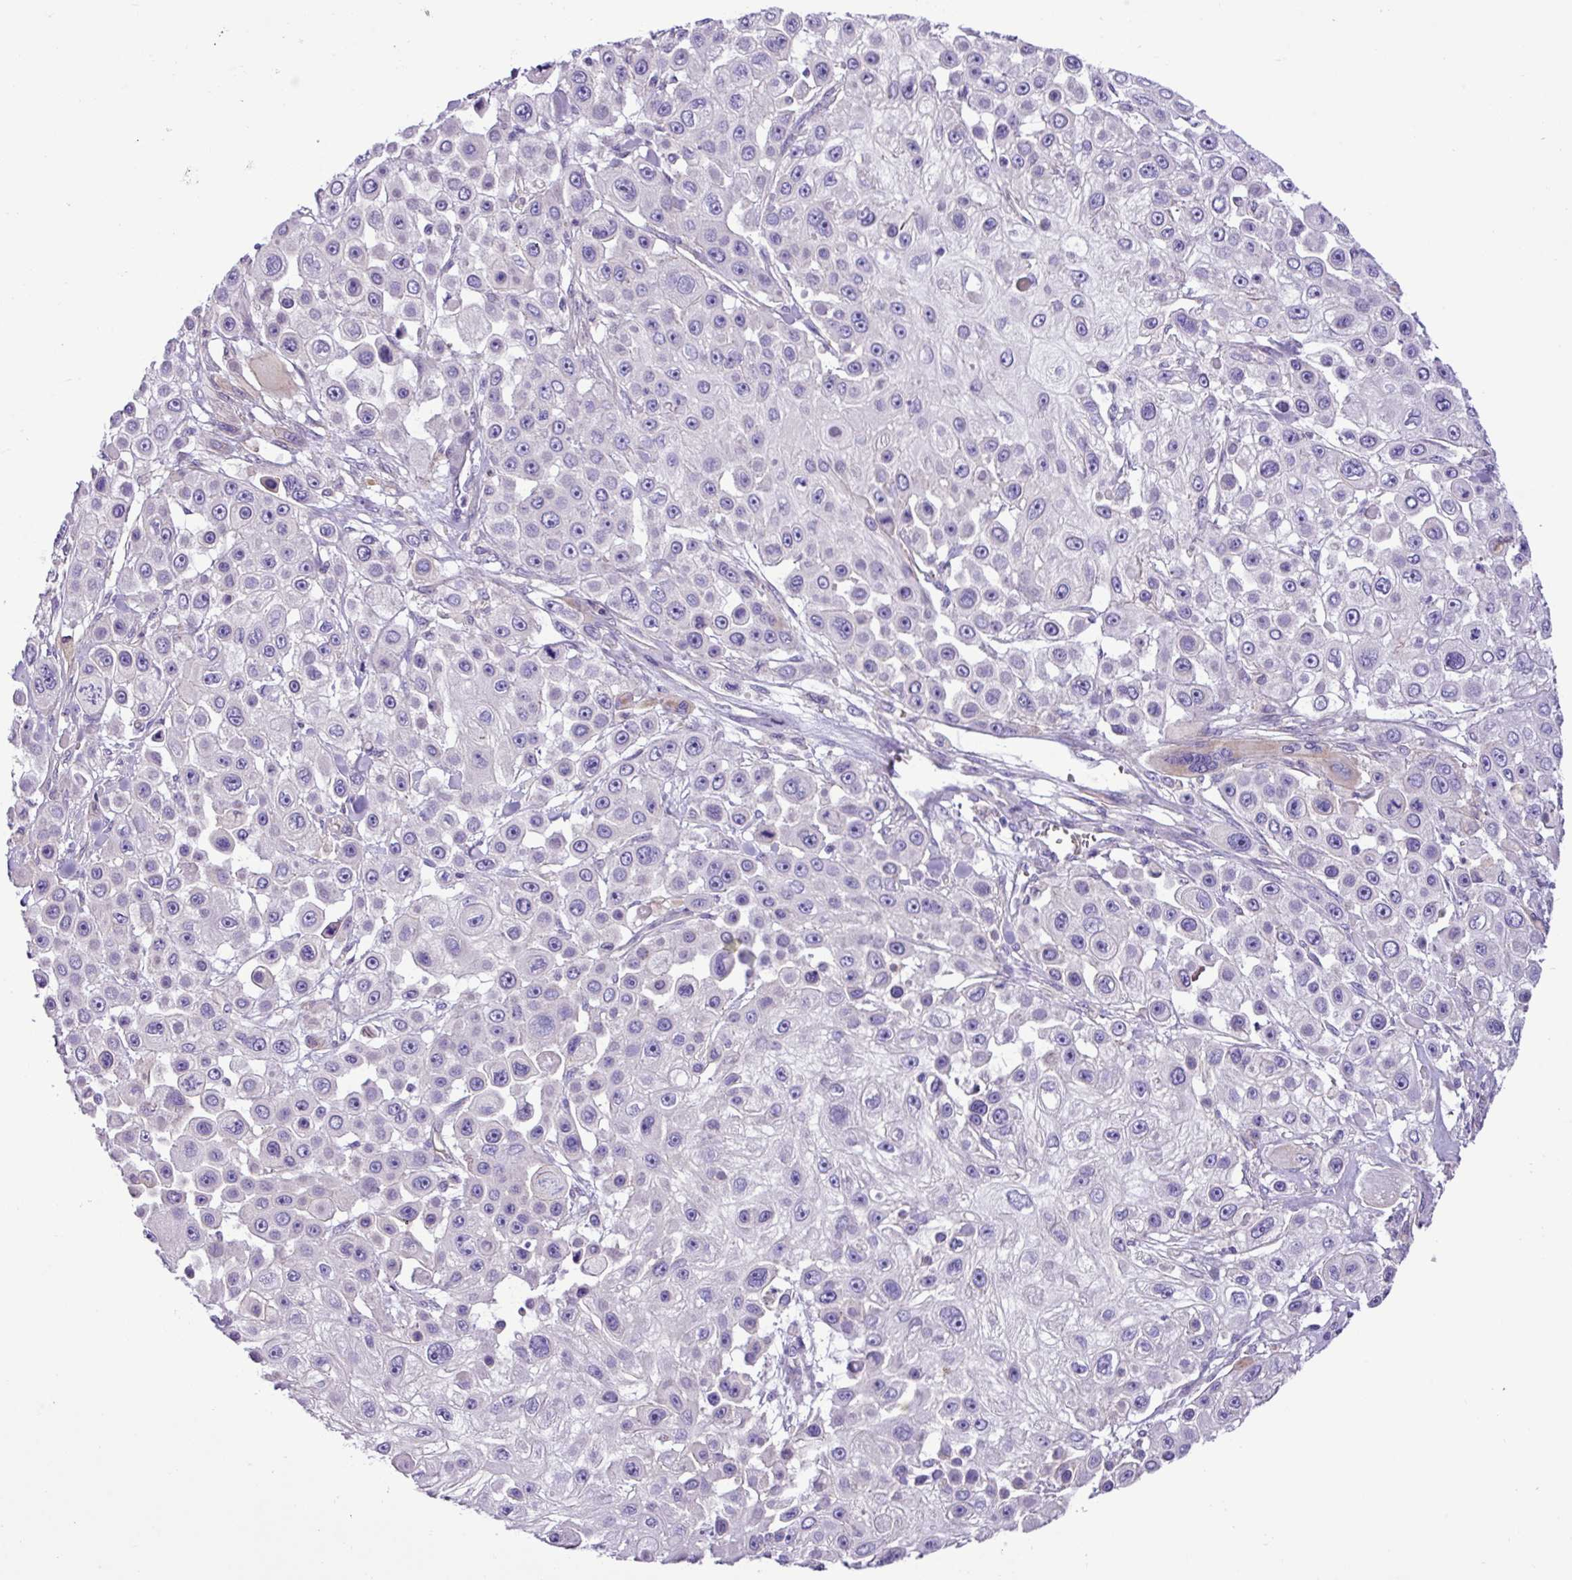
{"staining": {"intensity": "negative", "quantity": "none", "location": "none"}, "tissue": "skin cancer", "cell_type": "Tumor cells", "image_type": "cancer", "snomed": [{"axis": "morphology", "description": "Squamous cell carcinoma, NOS"}, {"axis": "topography", "description": "Skin"}], "caption": "A high-resolution micrograph shows immunohistochemistry staining of skin cancer, which displays no significant staining in tumor cells. The staining is performed using DAB (3,3'-diaminobenzidine) brown chromogen with nuclei counter-stained in using hematoxylin.", "gene": "C11orf91", "patient": {"sex": "male", "age": 67}}